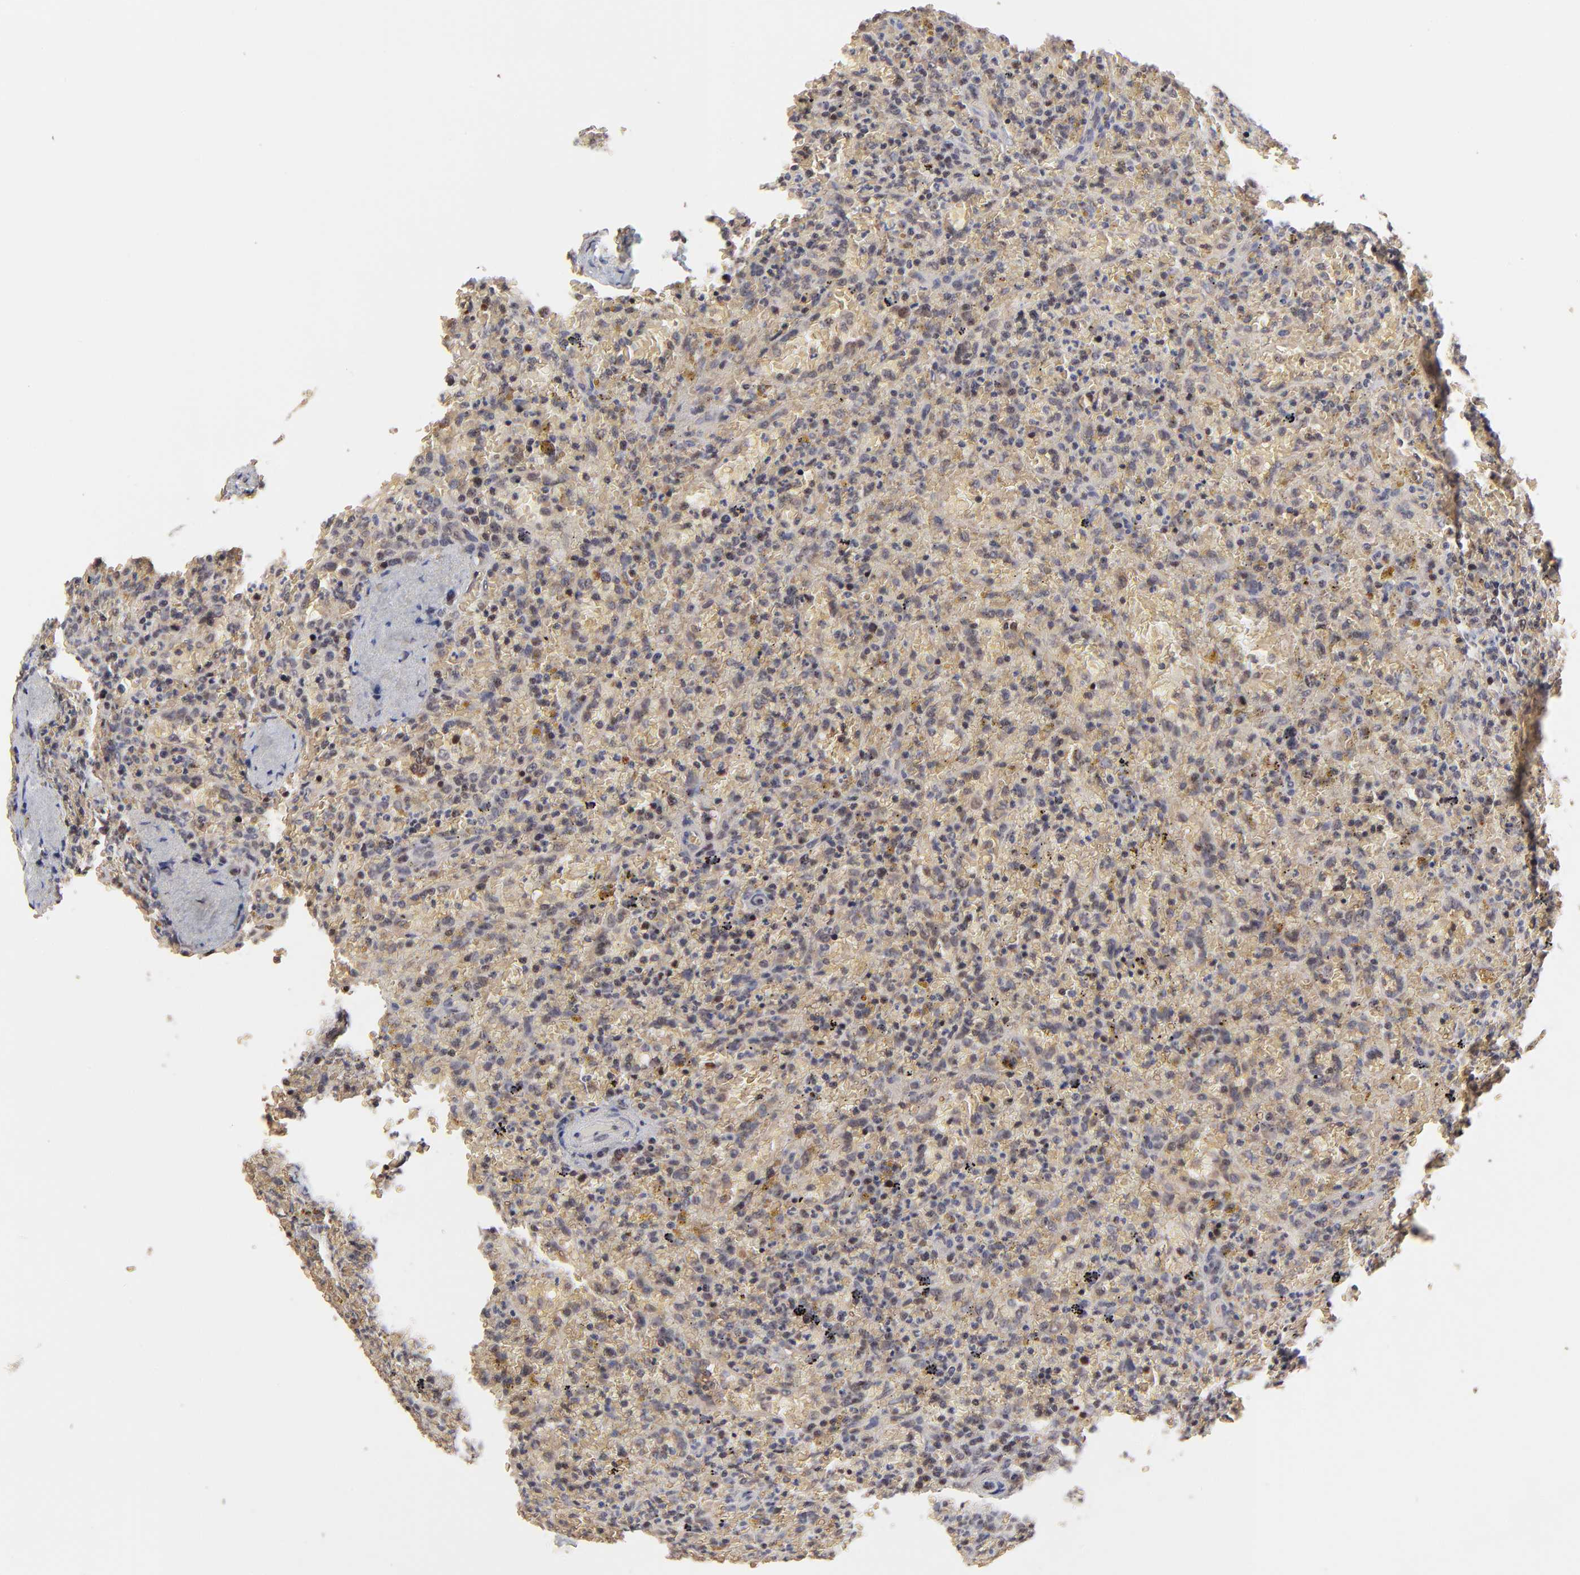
{"staining": {"intensity": "negative", "quantity": "none", "location": "none"}, "tissue": "lymphoma", "cell_type": "Tumor cells", "image_type": "cancer", "snomed": [{"axis": "morphology", "description": "Malignant lymphoma, non-Hodgkin's type, High grade"}, {"axis": "topography", "description": "Spleen"}, {"axis": "topography", "description": "Lymph node"}], "caption": "Lymphoma stained for a protein using IHC reveals no staining tumor cells.", "gene": "FRMD8", "patient": {"sex": "female", "age": 70}}